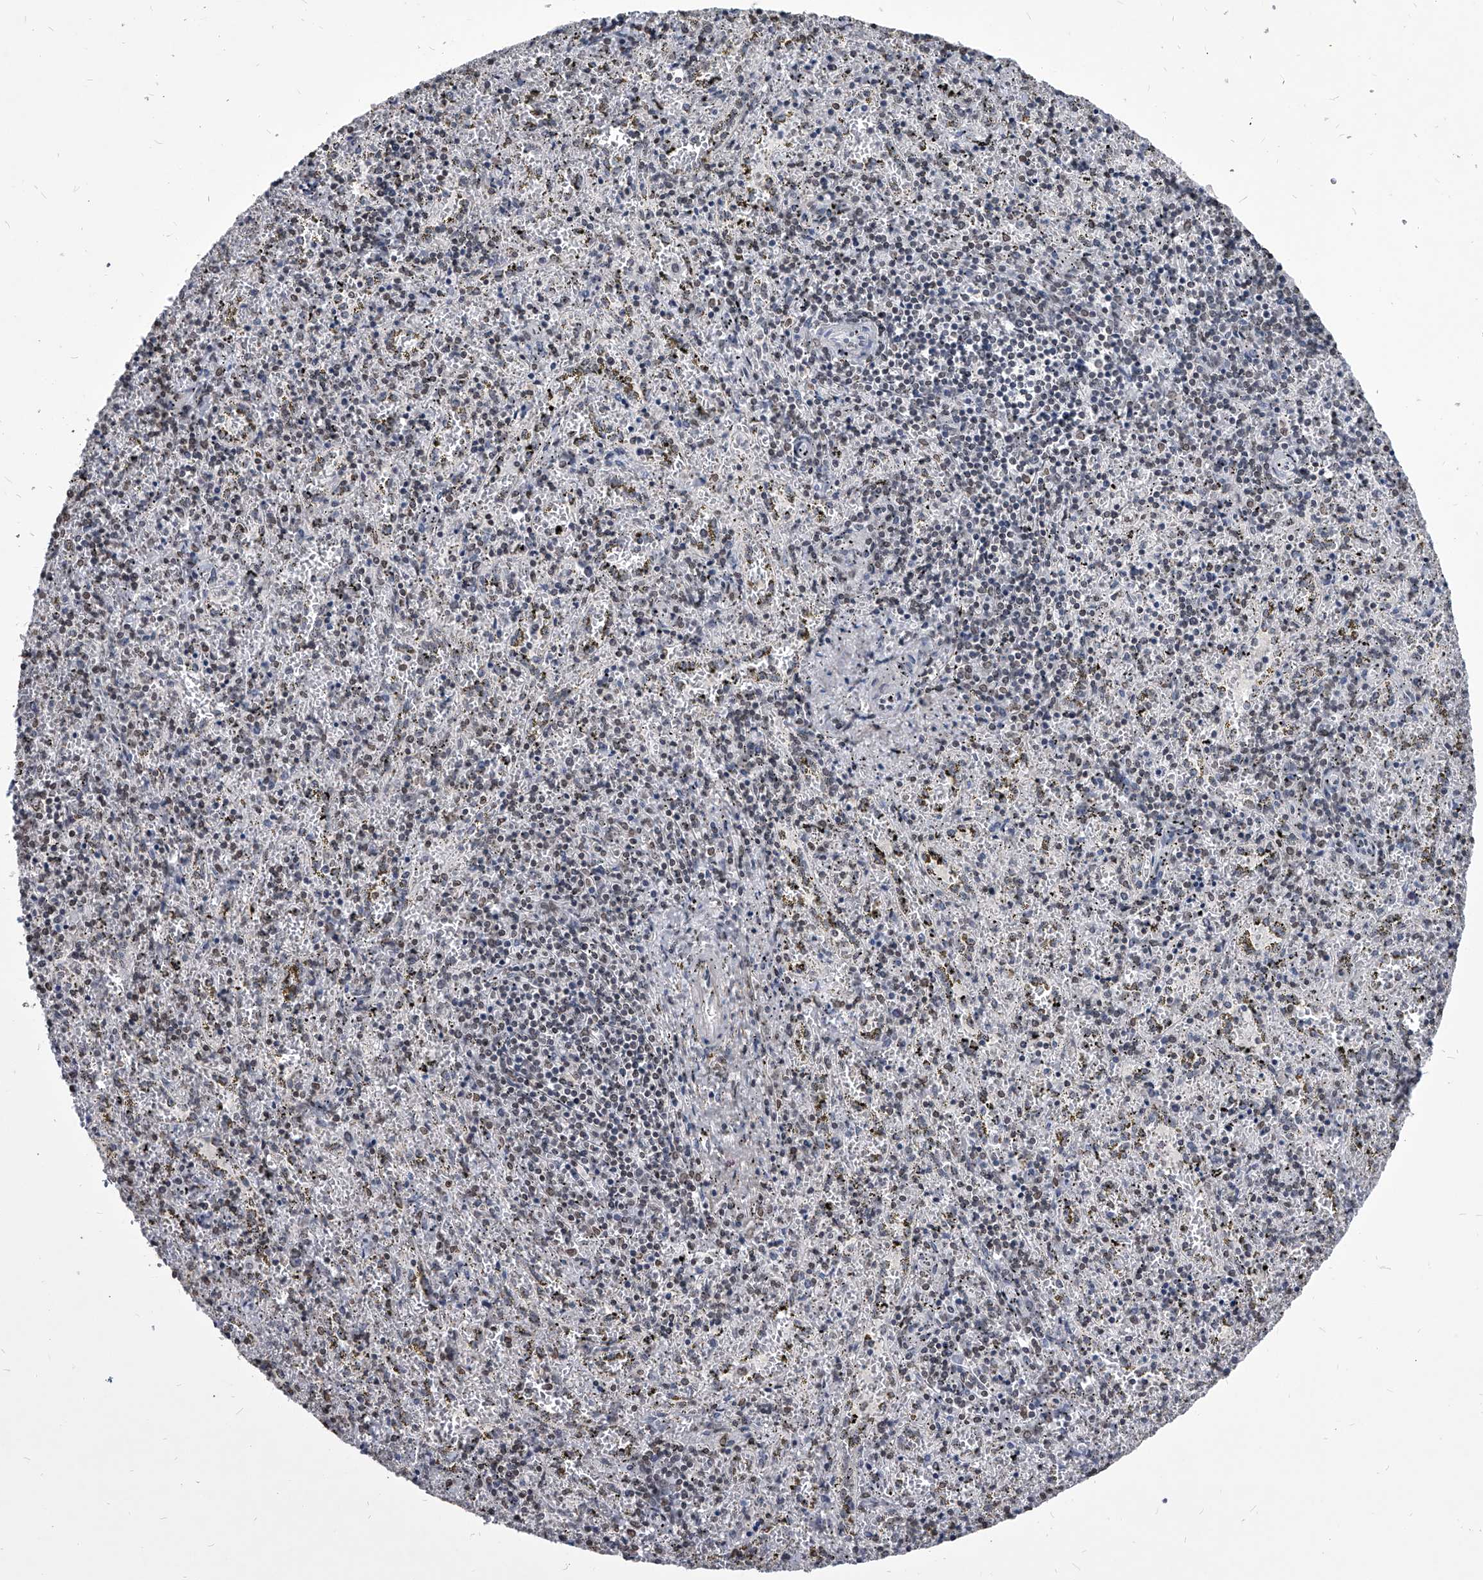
{"staining": {"intensity": "negative", "quantity": "none", "location": "none"}, "tissue": "spleen", "cell_type": "Cells in red pulp", "image_type": "normal", "snomed": [{"axis": "morphology", "description": "Normal tissue, NOS"}, {"axis": "topography", "description": "Spleen"}], "caption": "Protein analysis of normal spleen demonstrates no significant staining in cells in red pulp. (DAB (3,3'-diaminobenzidine) immunohistochemistry, high magnification).", "gene": "PPIL4", "patient": {"sex": "male", "age": 11}}